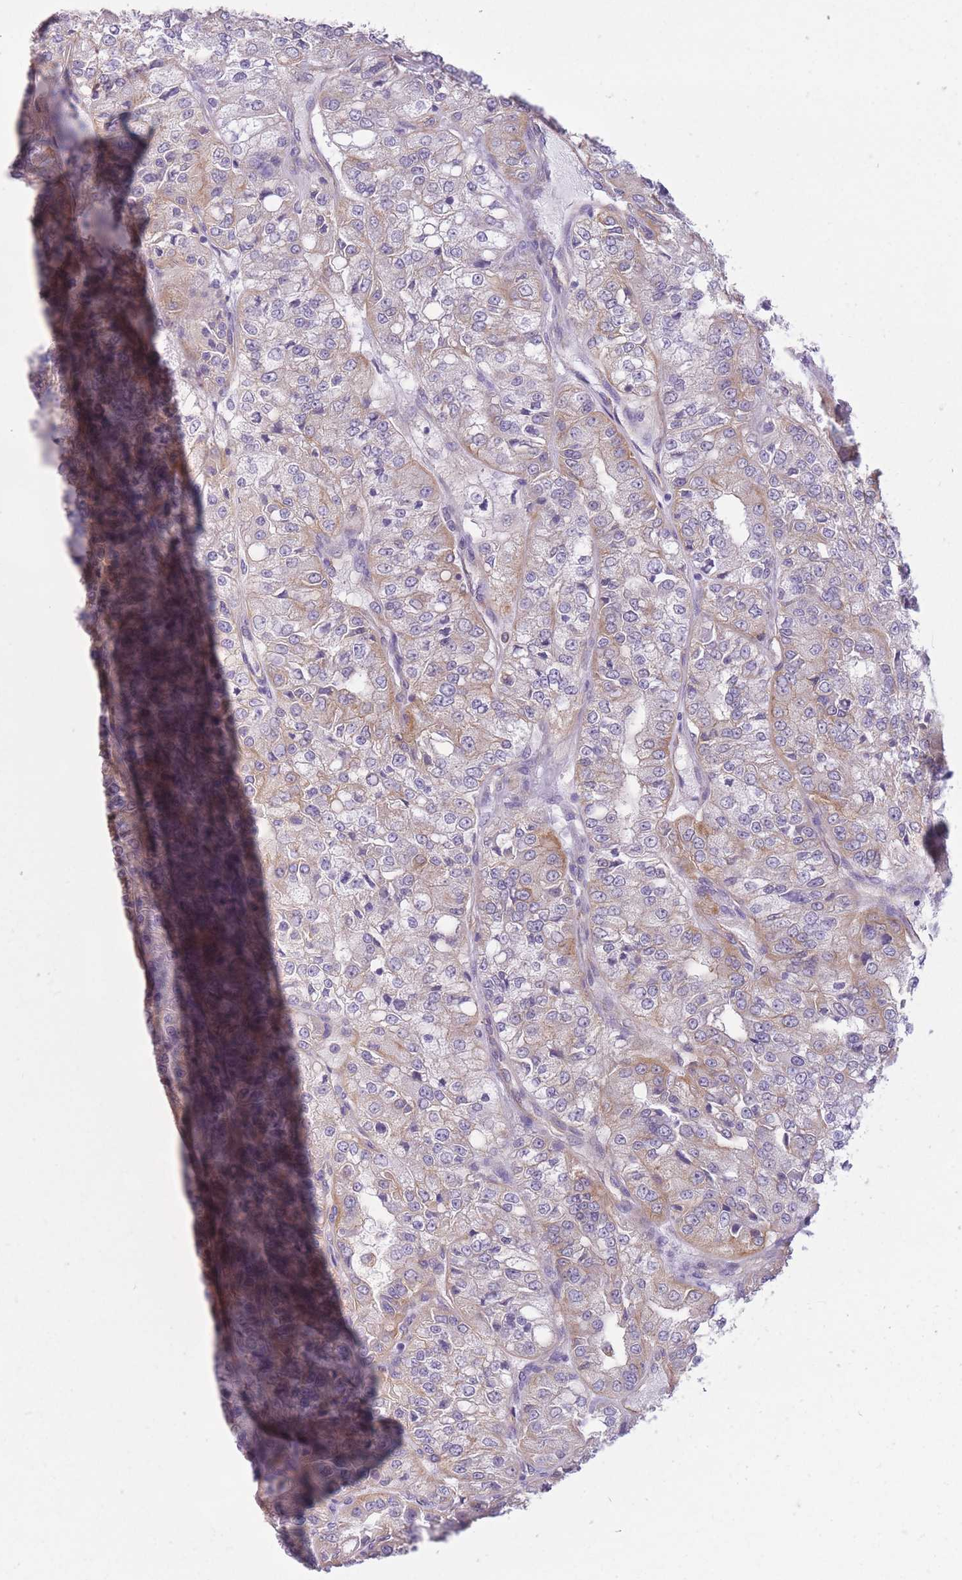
{"staining": {"intensity": "weak", "quantity": "25%-75%", "location": "cytoplasmic/membranous"}, "tissue": "renal cancer", "cell_type": "Tumor cells", "image_type": "cancer", "snomed": [{"axis": "morphology", "description": "Adenocarcinoma, NOS"}, {"axis": "topography", "description": "Kidney"}], "caption": "IHC of human adenocarcinoma (renal) demonstrates low levels of weak cytoplasmic/membranous staining in about 25%-75% of tumor cells. (DAB (3,3'-diaminobenzidine) = brown stain, brightfield microscopy at high magnification).", "gene": "ADD1", "patient": {"sex": "female", "age": 63}}